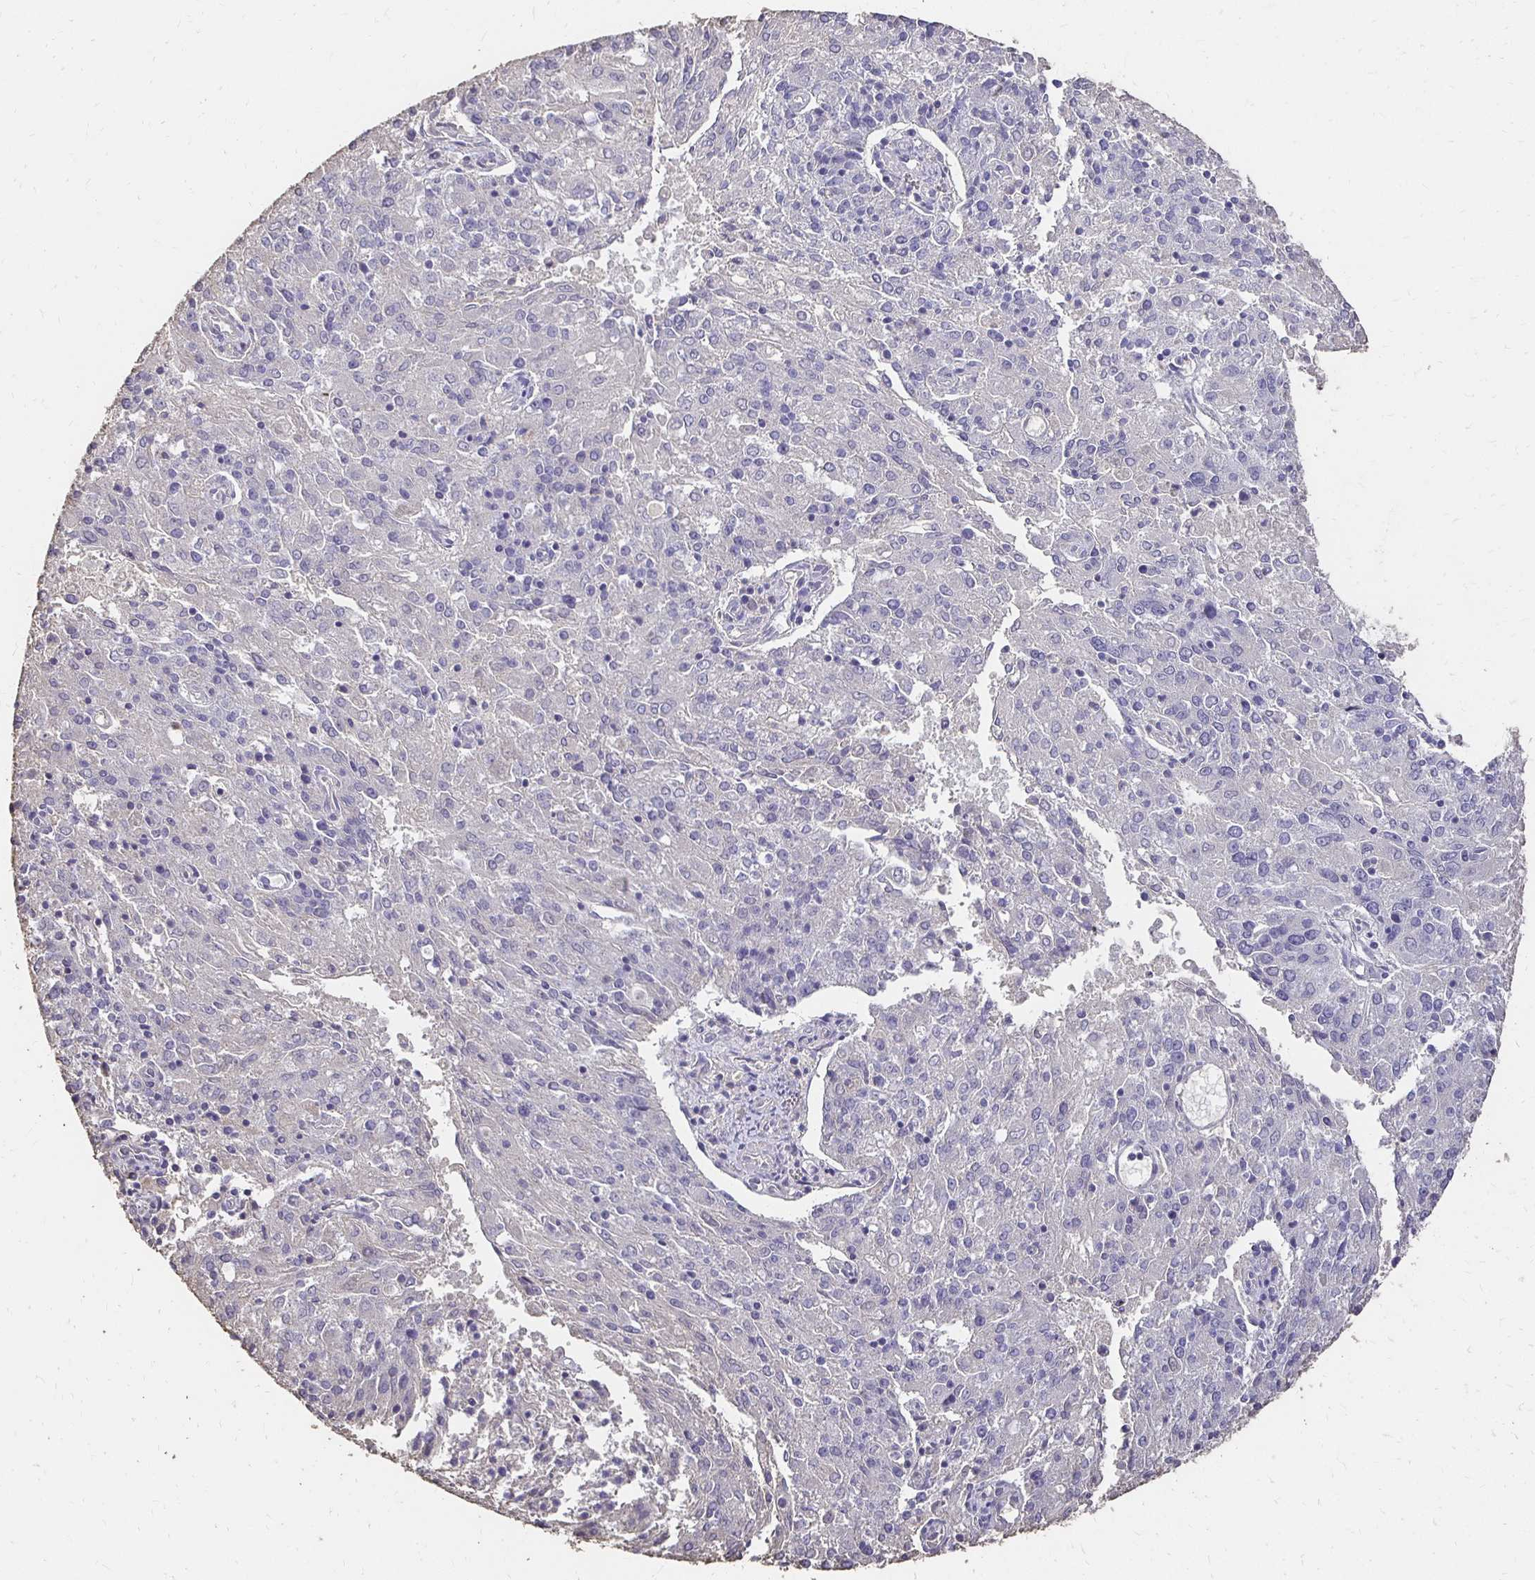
{"staining": {"intensity": "negative", "quantity": "none", "location": "none"}, "tissue": "endometrial cancer", "cell_type": "Tumor cells", "image_type": "cancer", "snomed": [{"axis": "morphology", "description": "Adenocarcinoma, NOS"}, {"axis": "topography", "description": "Endometrium"}], "caption": "IHC of human endometrial adenocarcinoma shows no staining in tumor cells.", "gene": "UGT1A6", "patient": {"sex": "female", "age": 82}}